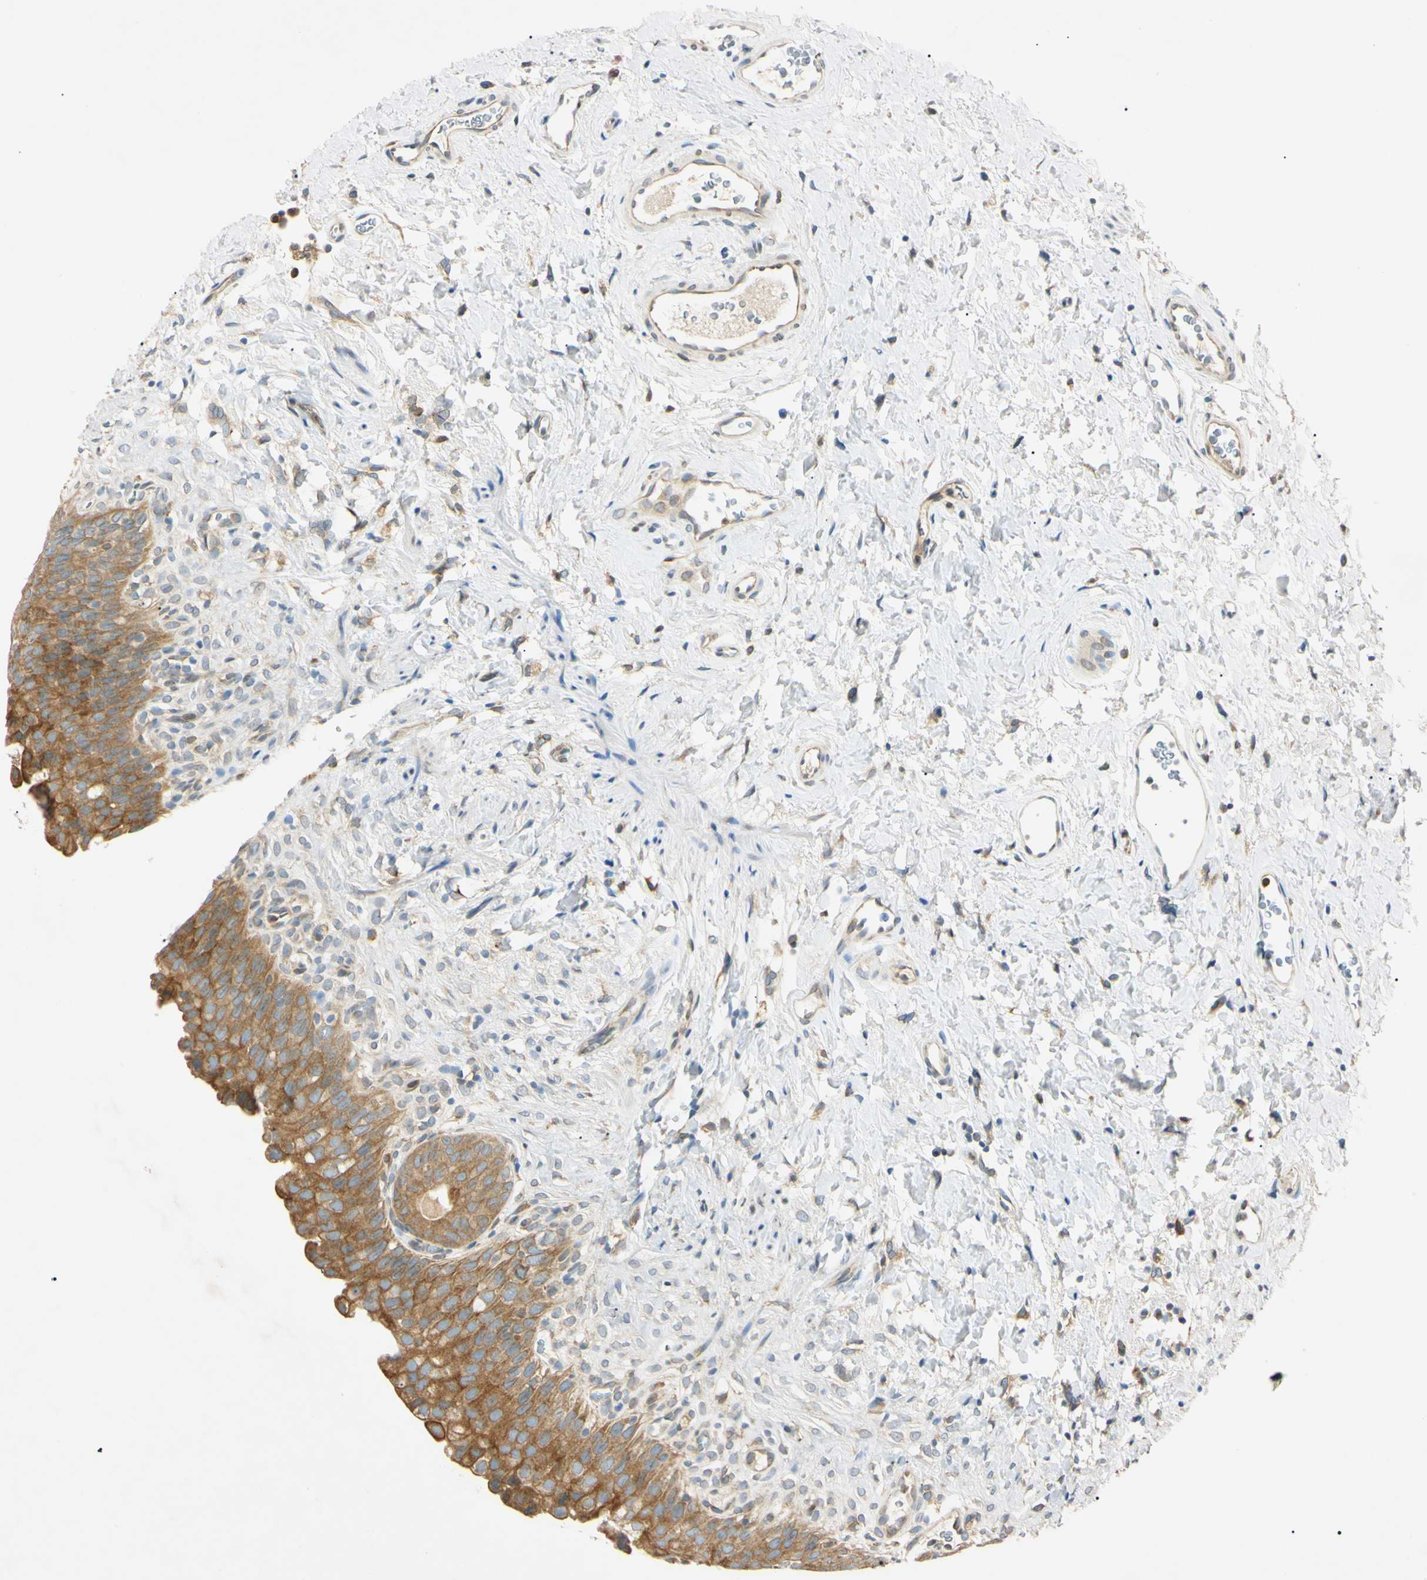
{"staining": {"intensity": "moderate", "quantity": ">75%", "location": "cytoplasmic/membranous"}, "tissue": "urinary bladder", "cell_type": "Urothelial cells", "image_type": "normal", "snomed": [{"axis": "morphology", "description": "Normal tissue, NOS"}, {"axis": "topography", "description": "Urinary bladder"}], "caption": "Immunohistochemistry (IHC) photomicrograph of benign urinary bladder stained for a protein (brown), which reveals medium levels of moderate cytoplasmic/membranous expression in about >75% of urothelial cells.", "gene": "DNAJB12", "patient": {"sex": "female", "age": 79}}